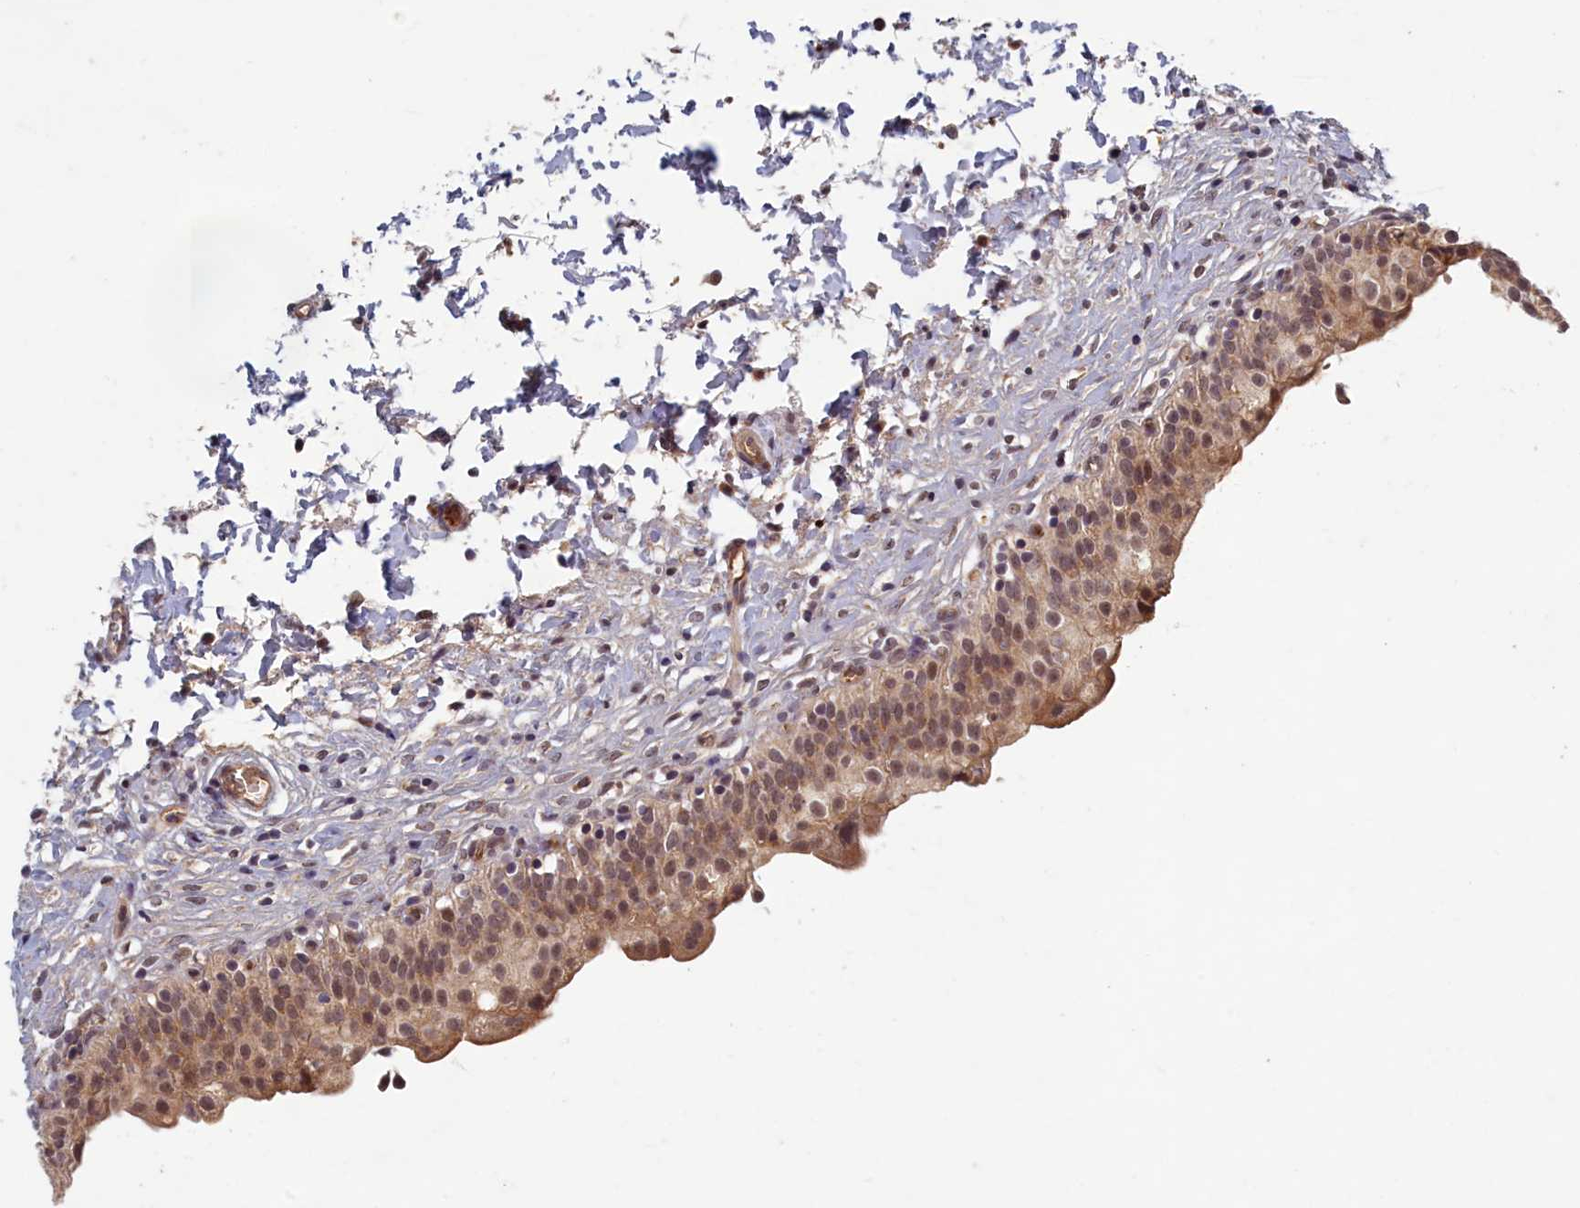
{"staining": {"intensity": "moderate", "quantity": ">75%", "location": "cytoplasmic/membranous,nuclear"}, "tissue": "urinary bladder", "cell_type": "Urothelial cells", "image_type": "normal", "snomed": [{"axis": "morphology", "description": "Normal tissue, NOS"}, {"axis": "topography", "description": "Urinary bladder"}], "caption": "Protein staining demonstrates moderate cytoplasmic/membranous,nuclear staining in approximately >75% of urothelial cells in unremarkable urinary bladder. Immunohistochemistry (ihc) stains the protein in brown and the nuclei are stained blue.", "gene": "EARS2", "patient": {"sex": "male", "age": 55}}